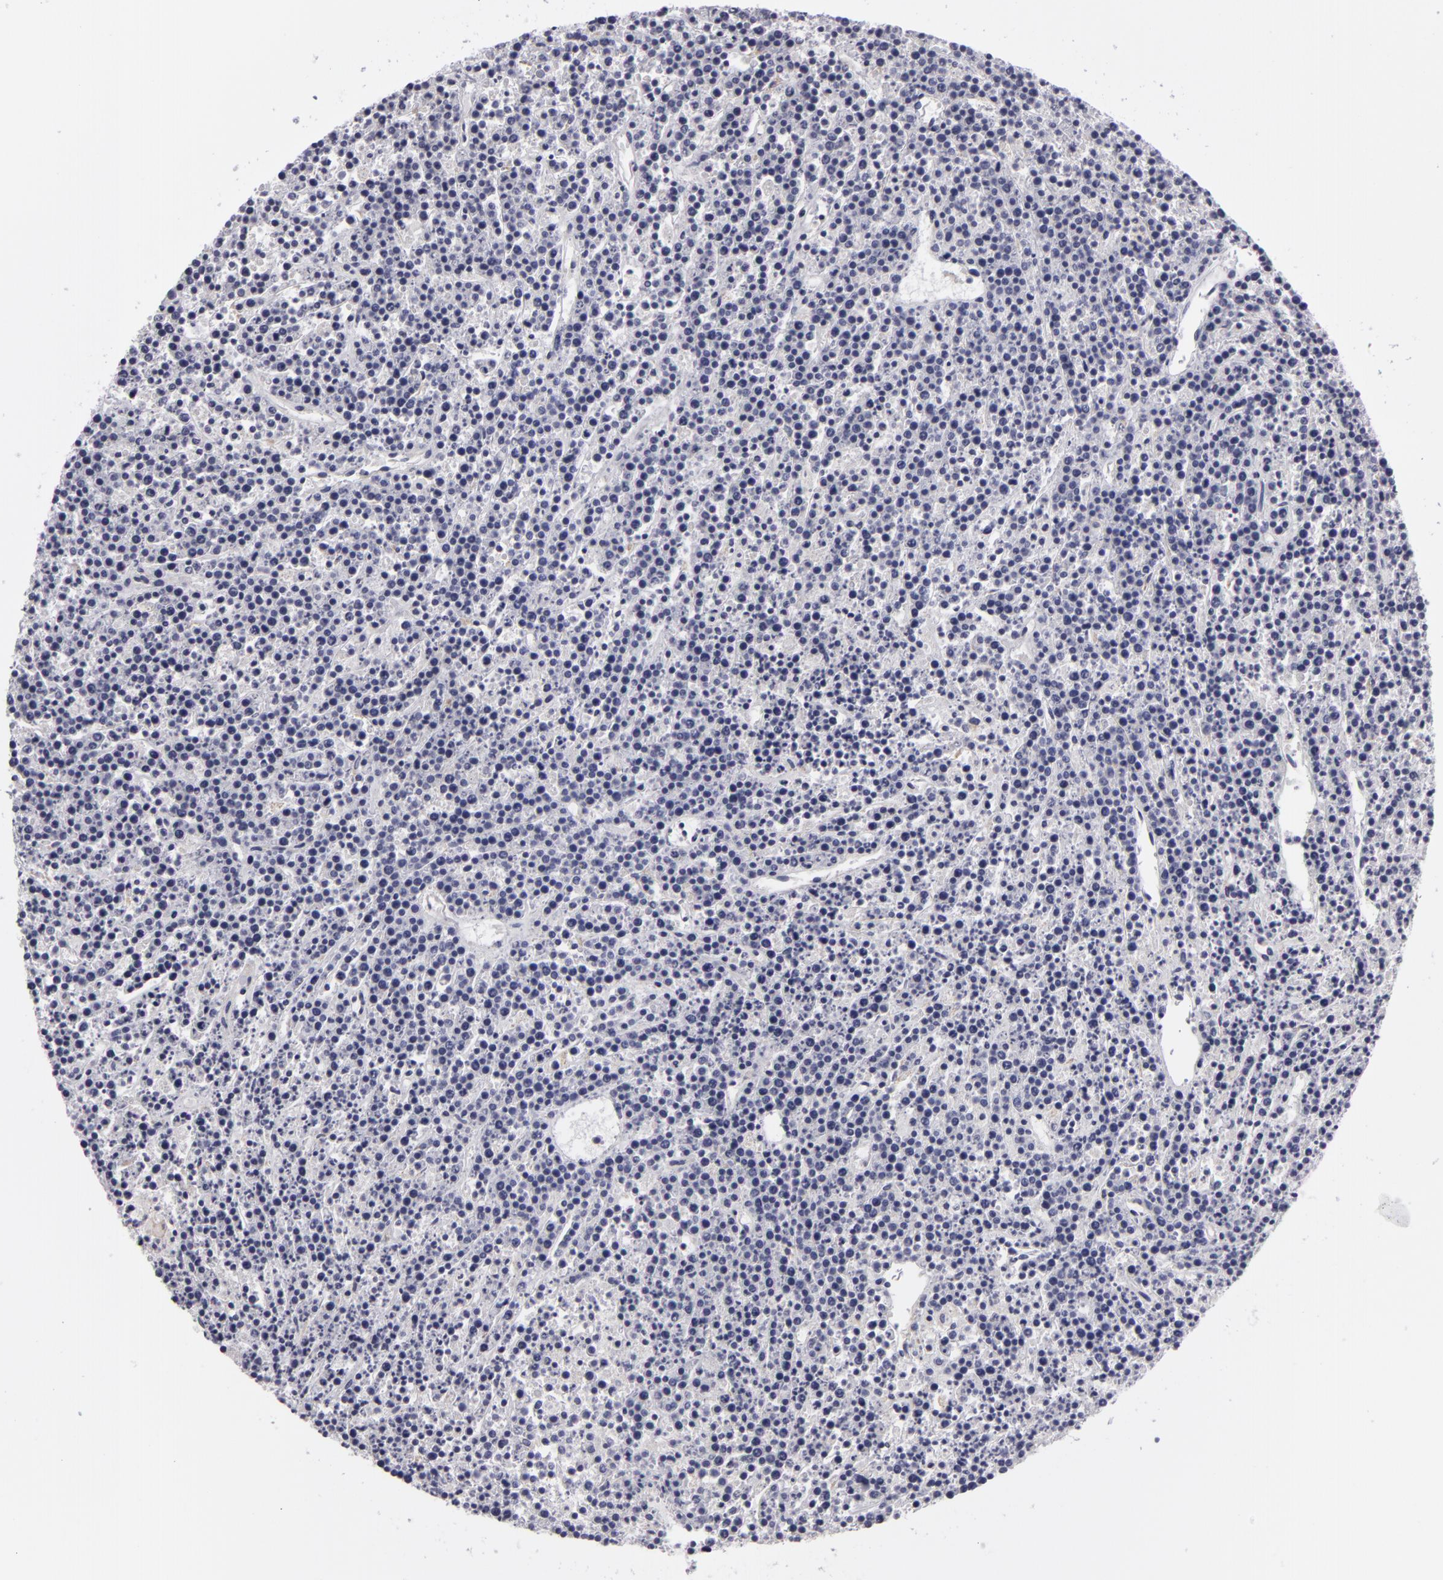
{"staining": {"intensity": "negative", "quantity": "none", "location": "none"}, "tissue": "lymphoma", "cell_type": "Tumor cells", "image_type": "cancer", "snomed": [{"axis": "morphology", "description": "Malignant lymphoma, non-Hodgkin's type, High grade"}, {"axis": "topography", "description": "Ovary"}], "caption": "This micrograph is of malignant lymphoma, non-Hodgkin's type (high-grade) stained with immunohistochemistry to label a protein in brown with the nuclei are counter-stained blue. There is no expression in tumor cells.", "gene": "ATP2B3", "patient": {"sex": "female", "age": 56}}